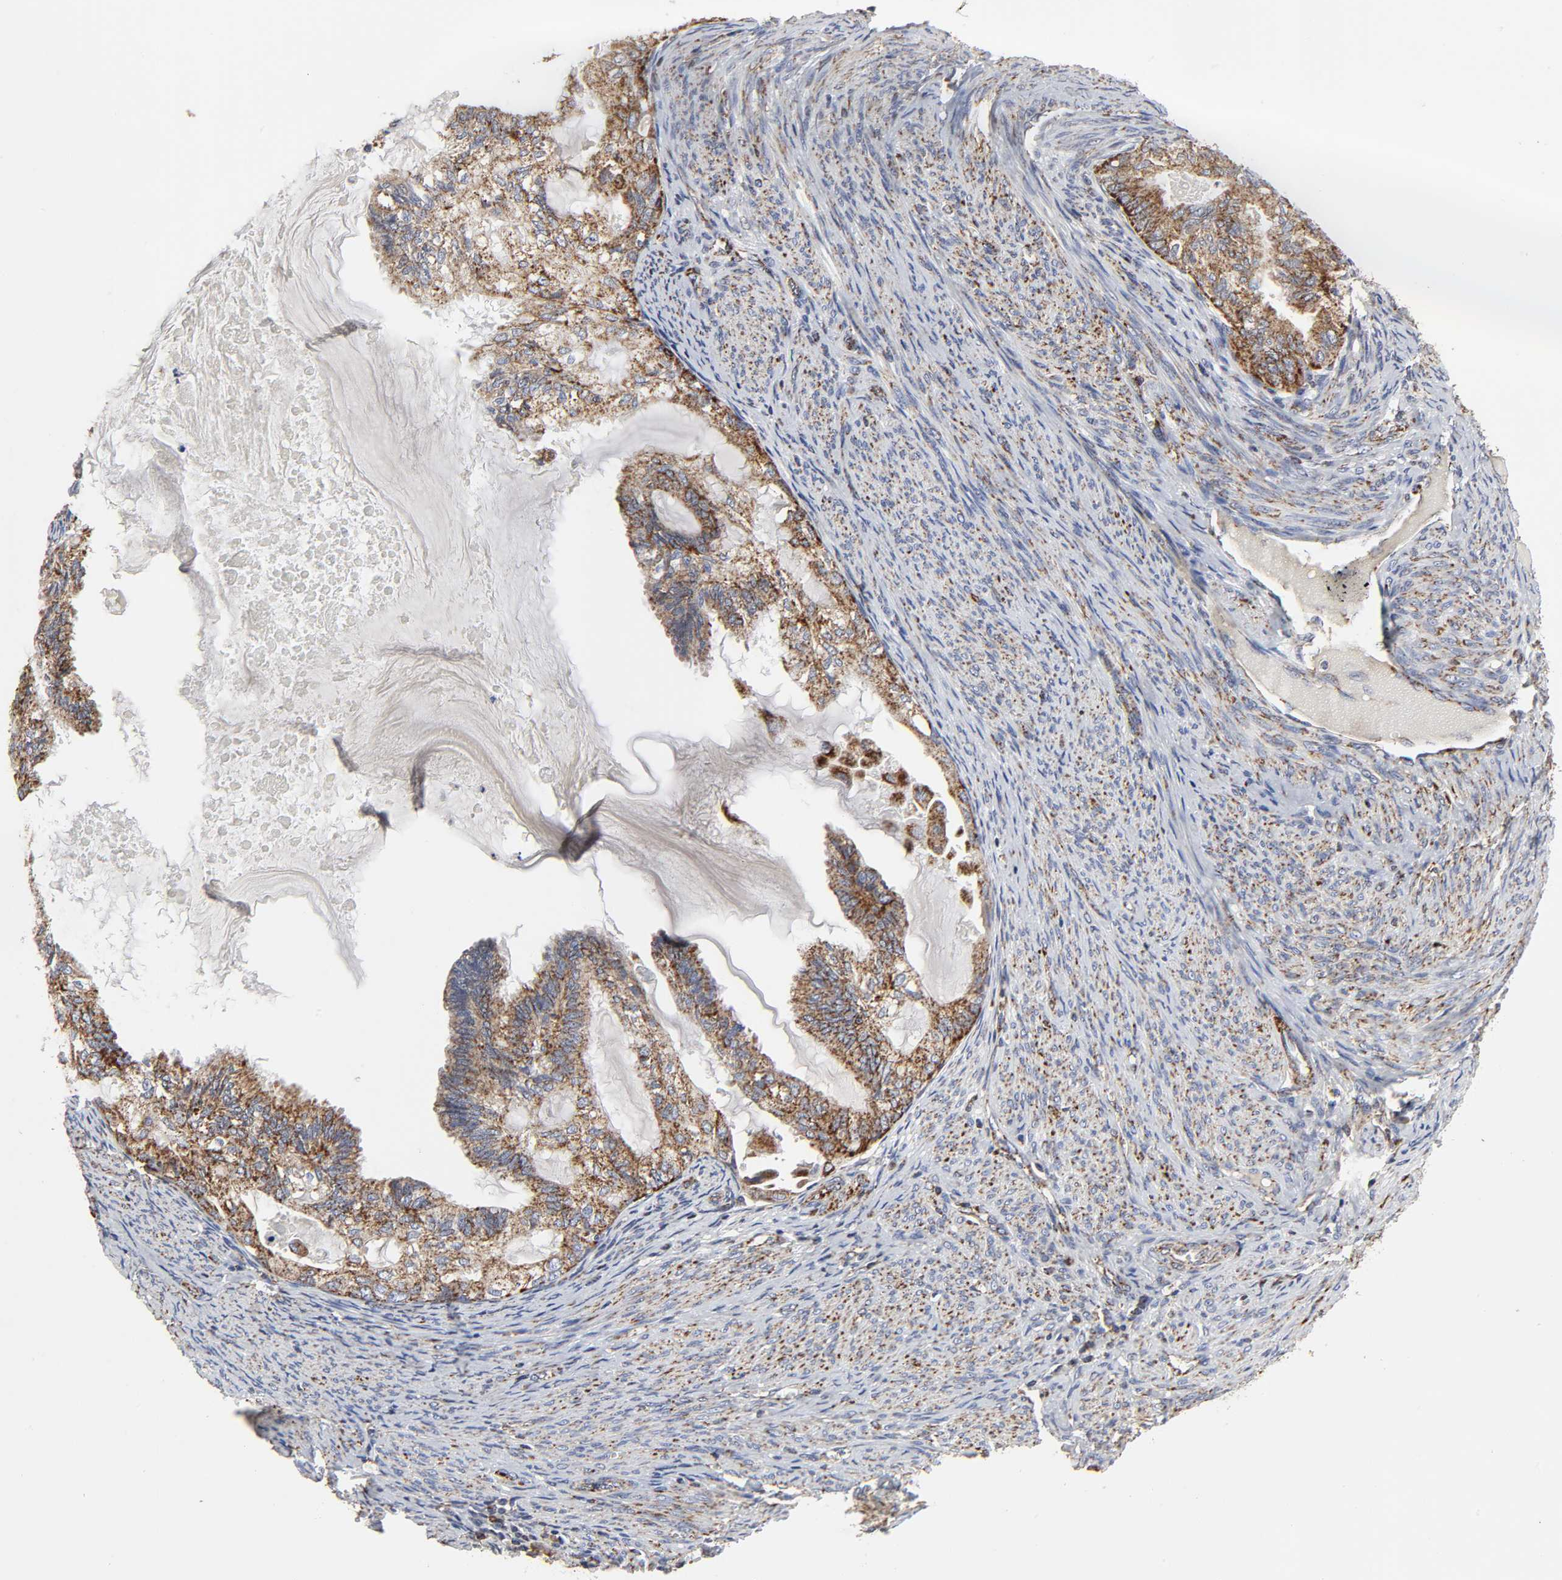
{"staining": {"intensity": "strong", "quantity": ">75%", "location": "cytoplasmic/membranous"}, "tissue": "cervical cancer", "cell_type": "Tumor cells", "image_type": "cancer", "snomed": [{"axis": "morphology", "description": "Normal tissue, NOS"}, {"axis": "morphology", "description": "Adenocarcinoma, NOS"}, {"axis": "topography", "description": "Cervix"}, {"axis": "topography", "description": "Endometrium"}], "caption": "DAB (3,3'-diaminobenzidine) immunohistochemical staining of human cervical cancer (adenocarcinoma) demonstrates strong cytoplasmic/membranous protein positivity in about >75% of tumor cells. The staining was performed using DAB (3,3'-diaminobenzidine), with brown indicating positive protein expression. Nuclei are stained blue with hematoxylin.", "gene": "COX6B1", "patient": {"sex": "female", "age": 86}}